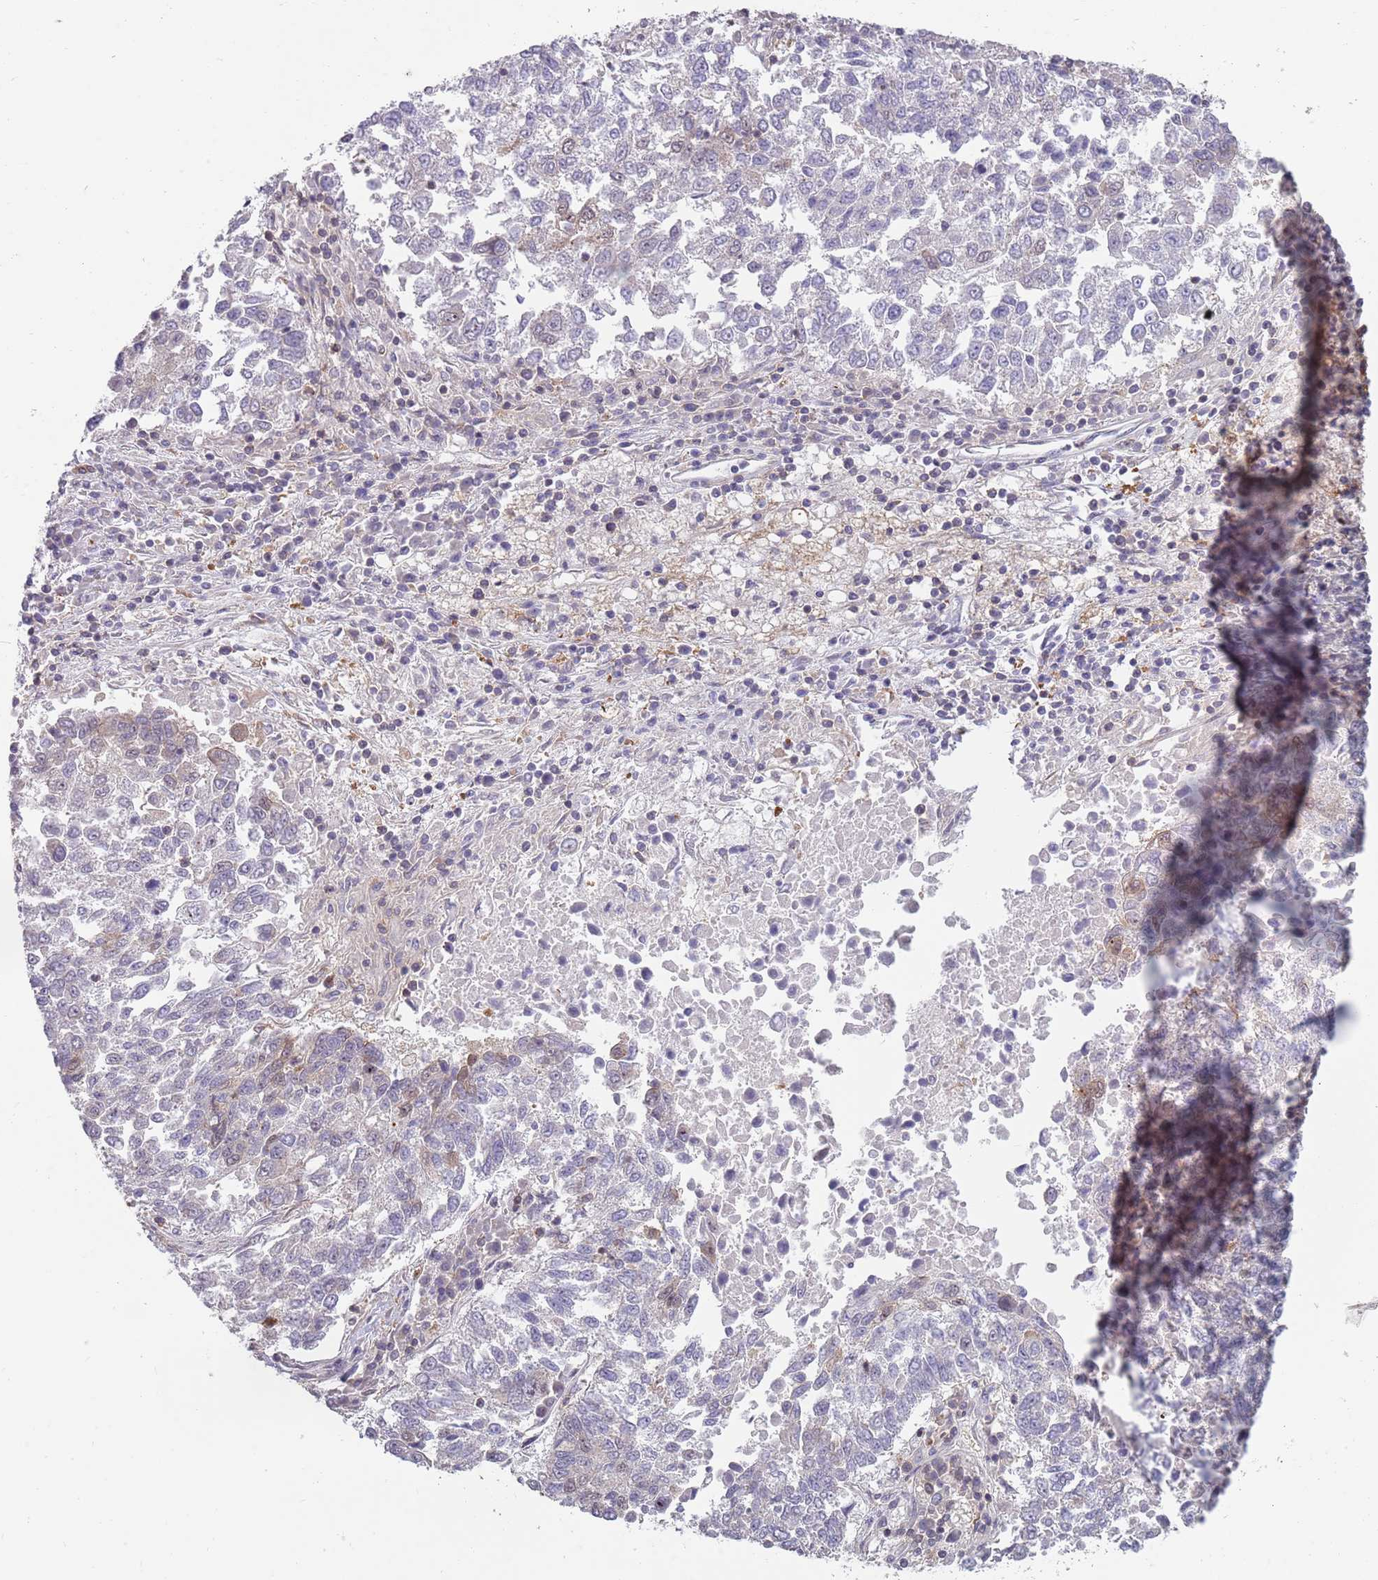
{"staining": {"intensity": "negative", "quantity": "none", "location": "none"}, "tissue": "lung cancer", "cell_type": "Tumor cells", "image_type": "cancer", "snomed": [{"axis": "morphology", "description": "Squamous cell carcinoma, NOS"}, {"axis": "topography", "description": "Lung"}], "caption": "IHC image of neoplastic tissue: human lung cancer (squamous cell carcinoma) stained with DAB exhibits no significant protein expression in tumor cells.", "gene": "GGA1", "patient": {"sex": "male", "age": 73}}